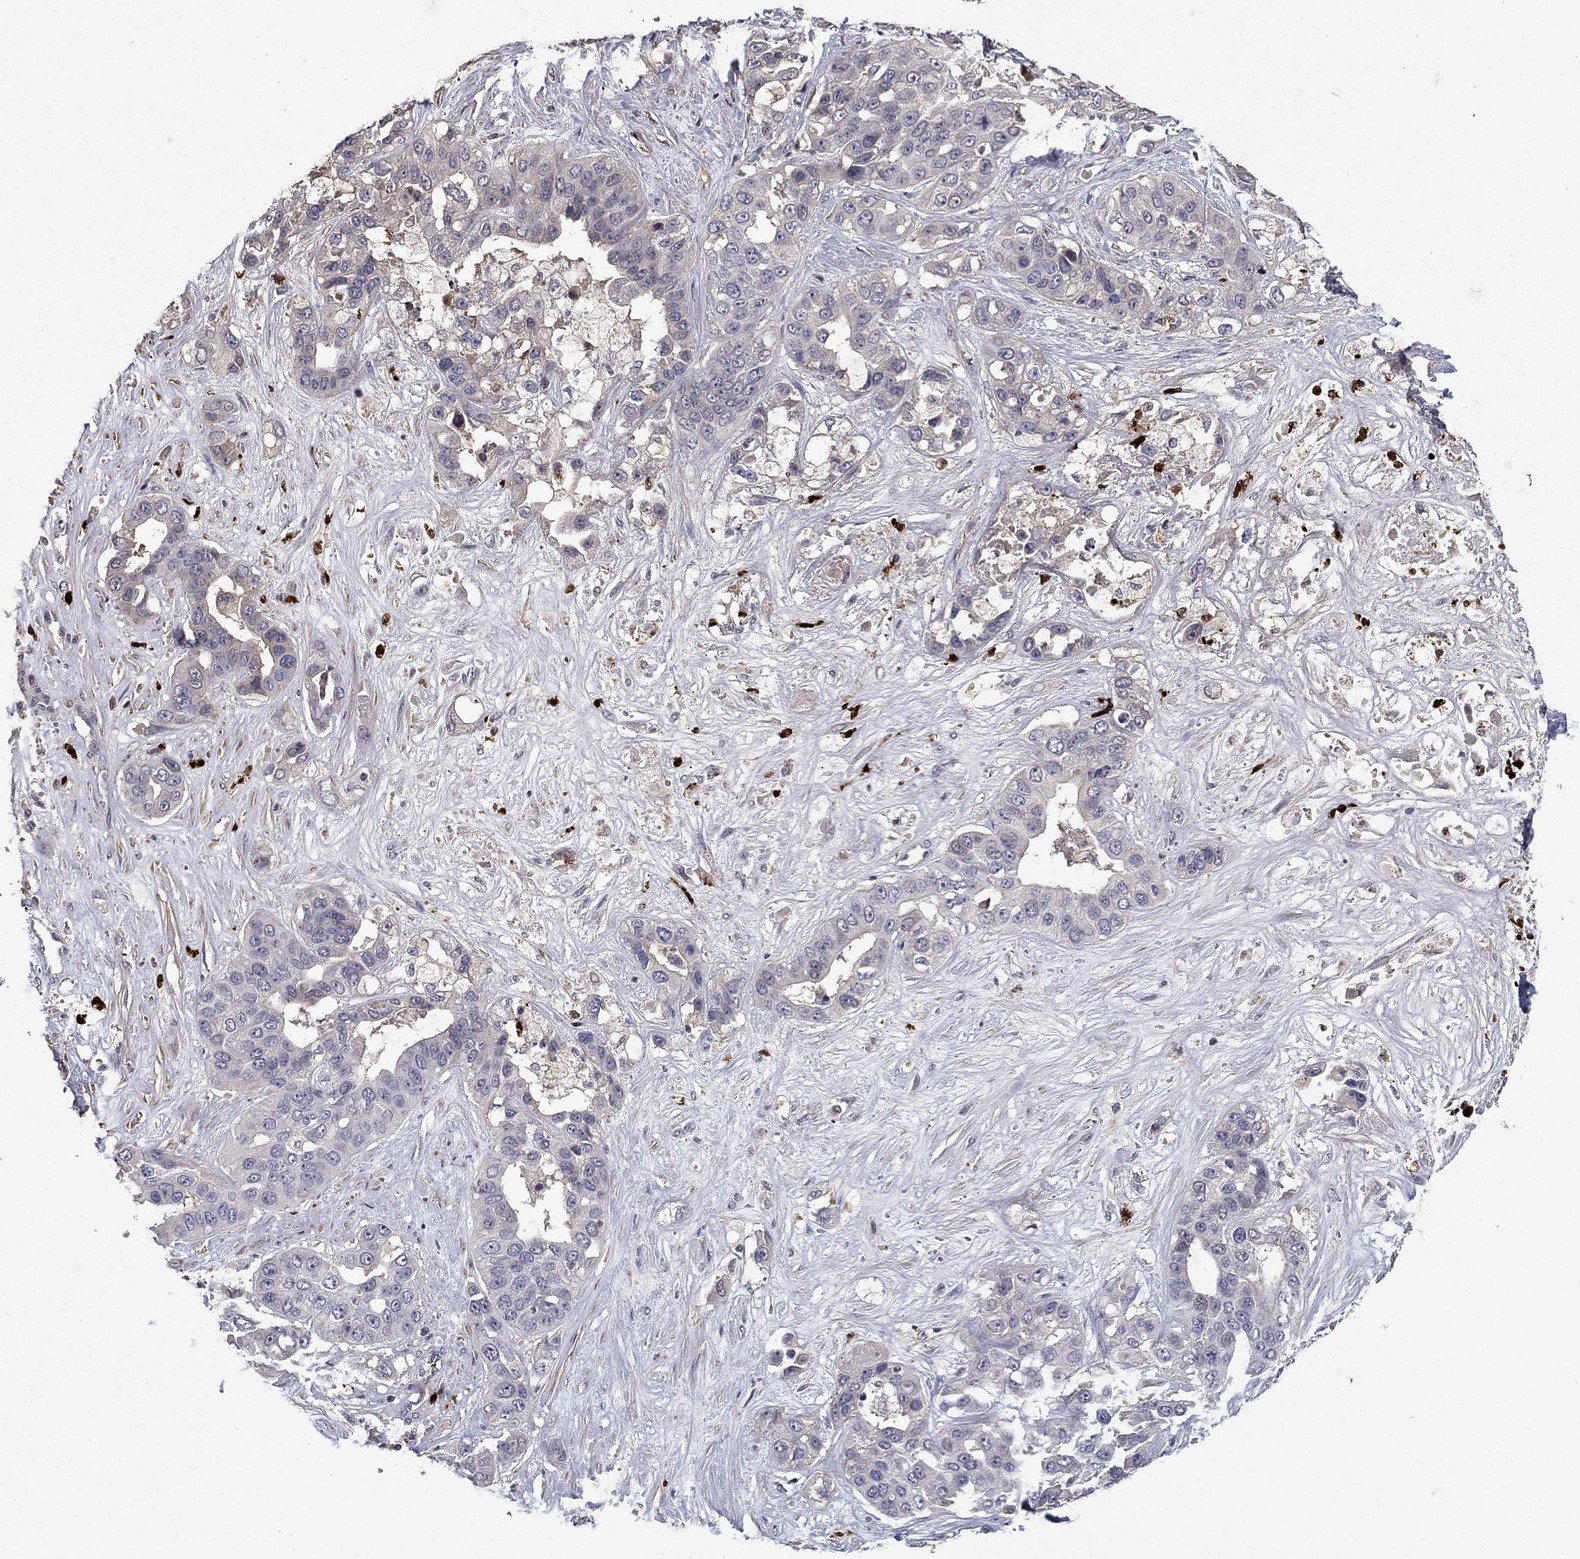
{"staining": {"intensity": "negative", "quantity": "none", "location": "none"}, "tissue": "liver cancer", "cell_type": "Tumor cells", "image_type": "cancer", "snomed": [{"axis": "morphology", "description": "Cholangiocarcinoma"}, {"axis": "topography", "description": "Liver"}], "caption": "This is a photomicrograph of immunohistochemistry staining of cholangiocarcinoma (liver), which shows no expression in tumor cells. The staining is performed using DAB (3,3'-diaminobenzidine) brown chromogen with nuclei counter-stained in using hematoxylin.", "gene": "SATB1", "patient": {"sex": "female", "age": 52}}